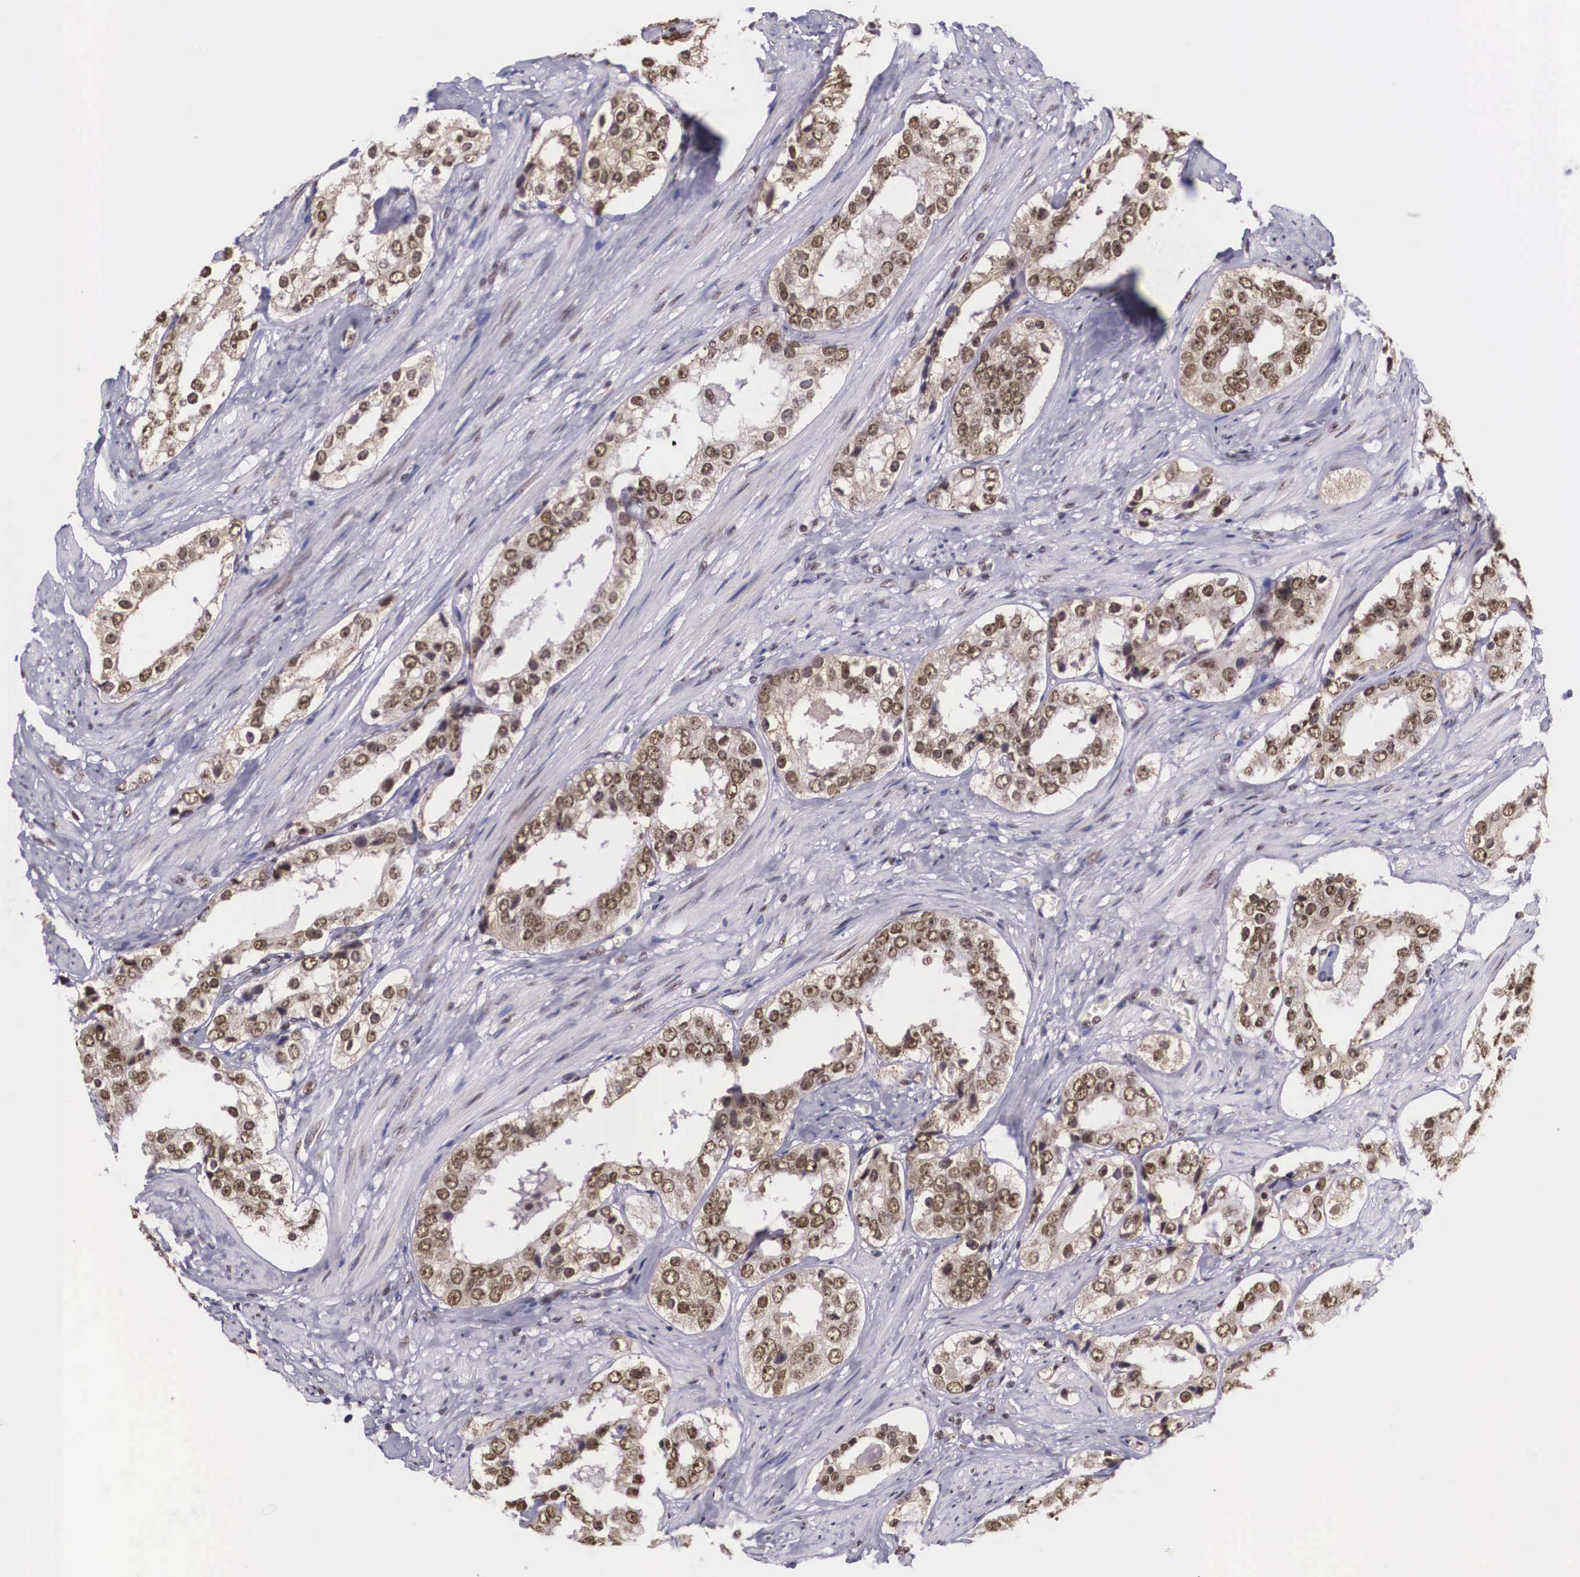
{"staining": {"intensity": "moderate", "quantity": "25%-75%", "location": "cytoplasmic/membranous,nuclear"}, "tissue": "prostate cancer", "cell_type": "Tumor cells", "image_type": "cancer", "snomed": [{"axis": "morphology", "description": "Adenocarcinoma, Medium grade"}, {"axis": "topography", "description": "Prostate"}], "caption": "Approximately 25%-75% of tumor cells in human prostate medium-grade adenocarcinoma exhibit moderate cytoplasmic/membranous and nuclear protein staining as visualized by brown immunohistochemical staining.", "gene": "POLR2F", "patient": {"sex": "male", "age": 73}}